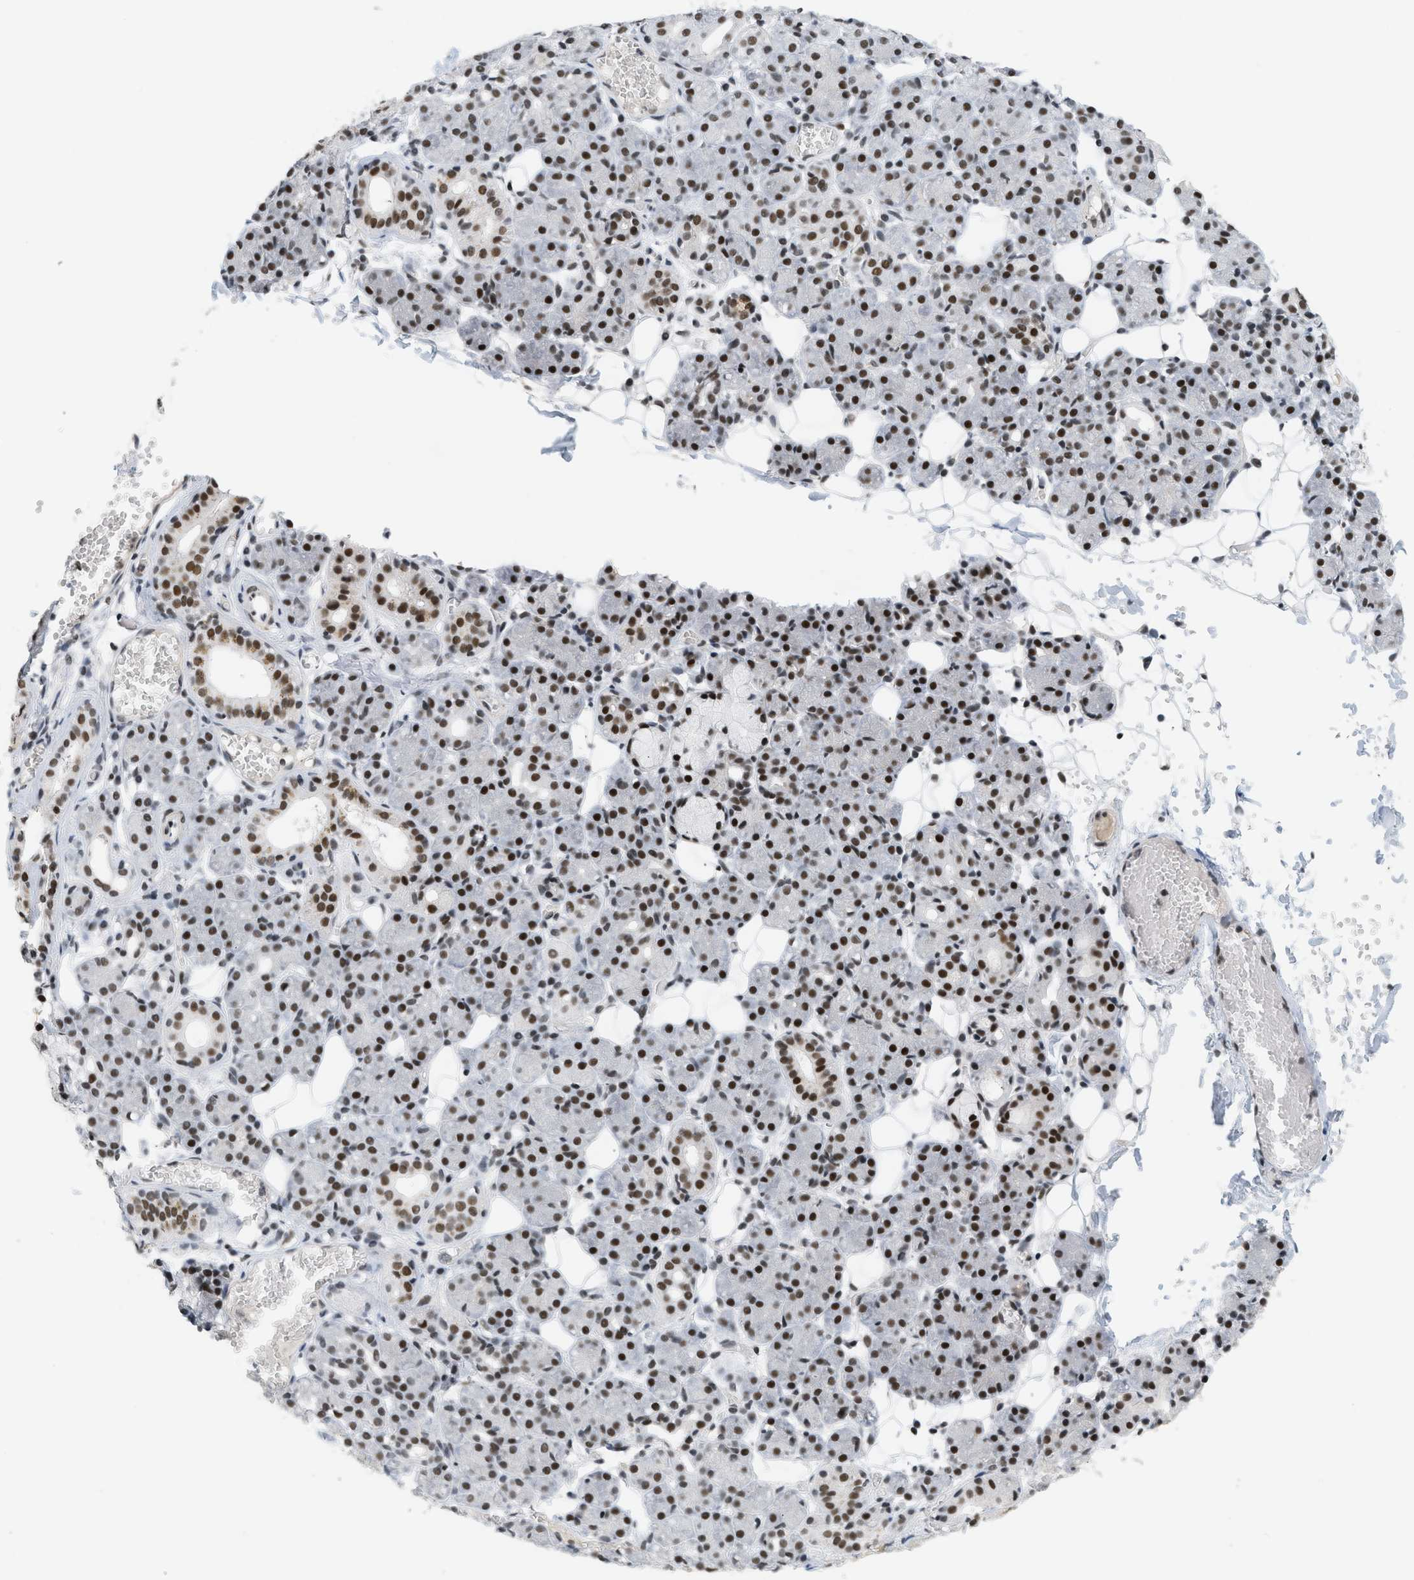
{"staining": {"intensity": "strong", "quantity": ">75%", "location": "nuclear"}, "tissue": "salivary gland", "cell_type": "Glandular cells", "image_type": "normal", "snomed": [{"axis": "morphology", "description": "Normal tissue, NOS"}, {"axis": "topography", "description": "Salivary gland"}], "caption": "Immunohistochemical staining of normal human salivary gland shows >75% levels of strong nuclear protein staining in approximately >75% of glandular cells. (DAB = brown stain, brightfield microscopy at high magnification).", "gene": "SMARCB1", "patient": {"sex": "male", "age": 63}}